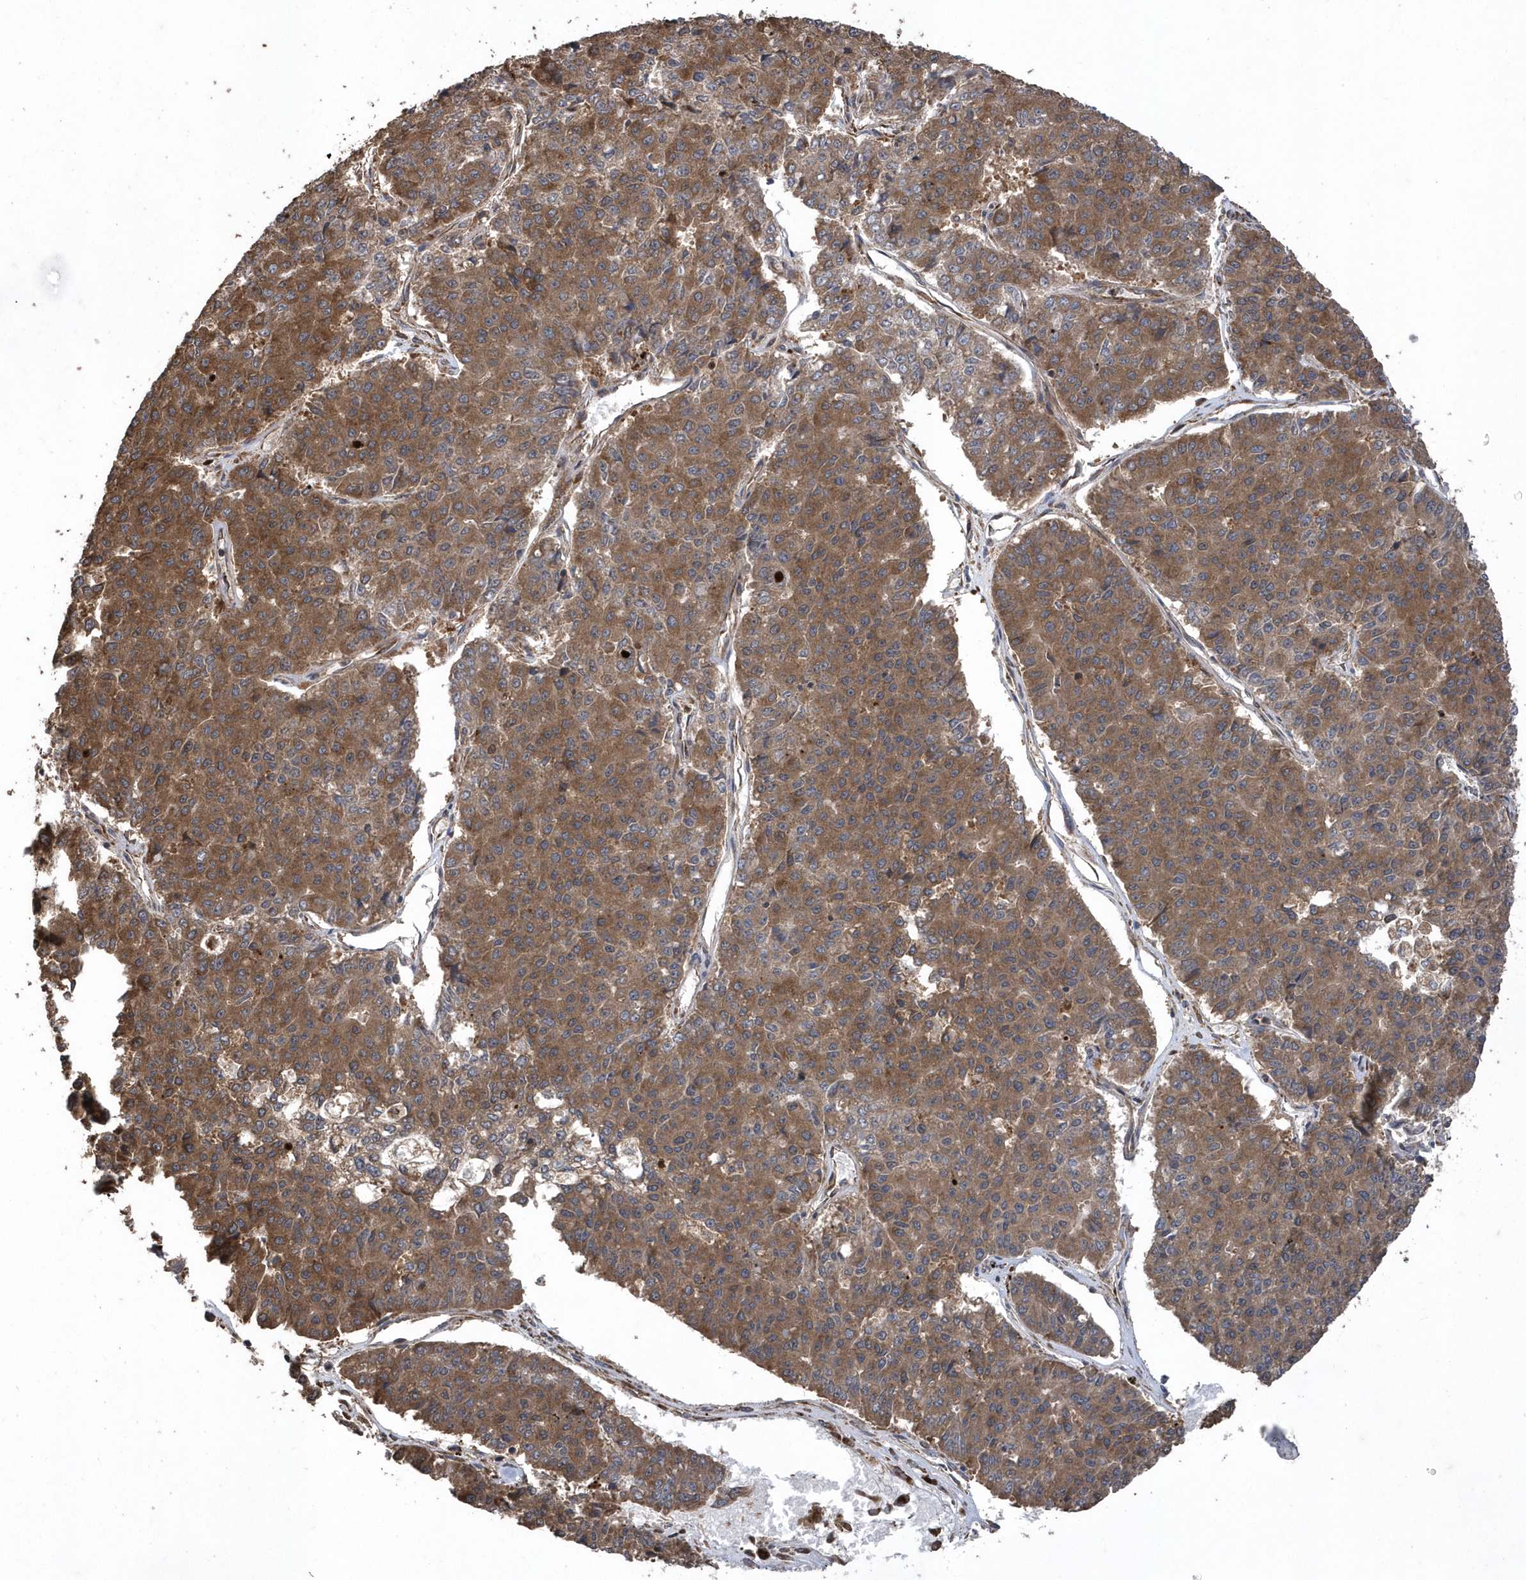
{"staining": {"intensity": "moderate", "quantity": ">75%", "location": "cytoplasmic/membranous"}, "tissue": "pancreatic cancer", "cell_type": "Tumor cells", "image_type": "cancer", "snomed": [{"axis": "morphology", "description": "Adenocarcinoma, NOS"}, {"axis": "topography", "description": "Pancreas"}], "caption": "Tumor cells display moderate cytoplasmic/membranous positivity in about >75% of cells in pancreatic cancer (adenocarcinoma).", "gene": "WASHC5", "patient": {"sex": "male", "age": 50}}